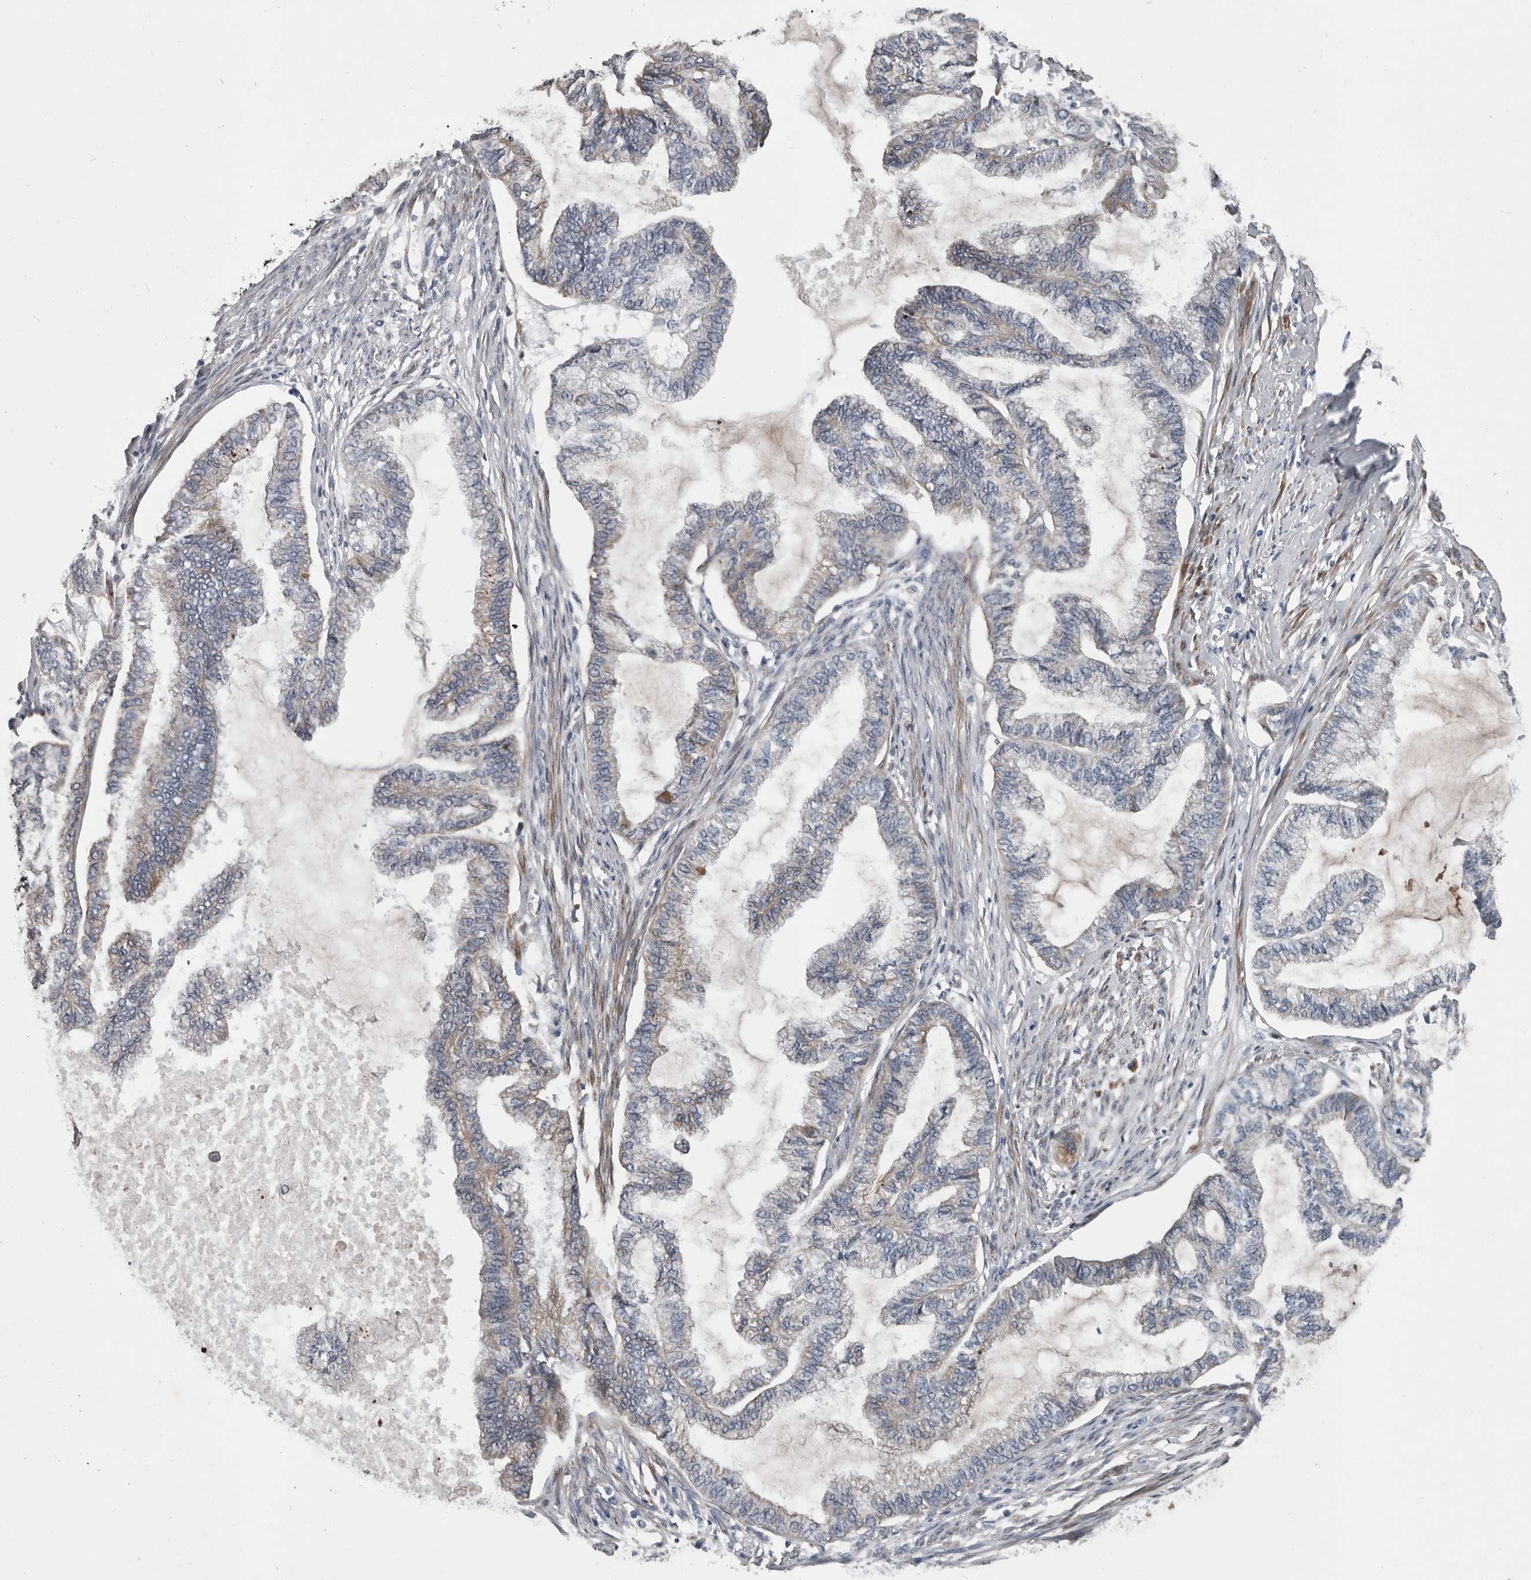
{"staining": {"intensity": "weak", "quantity": "<25%", "location": "cytoplasmic/membranous"}, "tissue": "endometrial cancer", "cell_type": "Tumor cells", "image_type": "cancer", "snomed": [{"axis": "morphology", "description": "Adenocarcinoma, NOS"}, {"axis": "topography", "description": "Endometrium"}], "caption": "Endometrial cancer was stained to show a protein in brown. There is no significant expression in tumor cells.", "gene": "DPY19L4", "patient": {"sex": "female", "age": 86}}